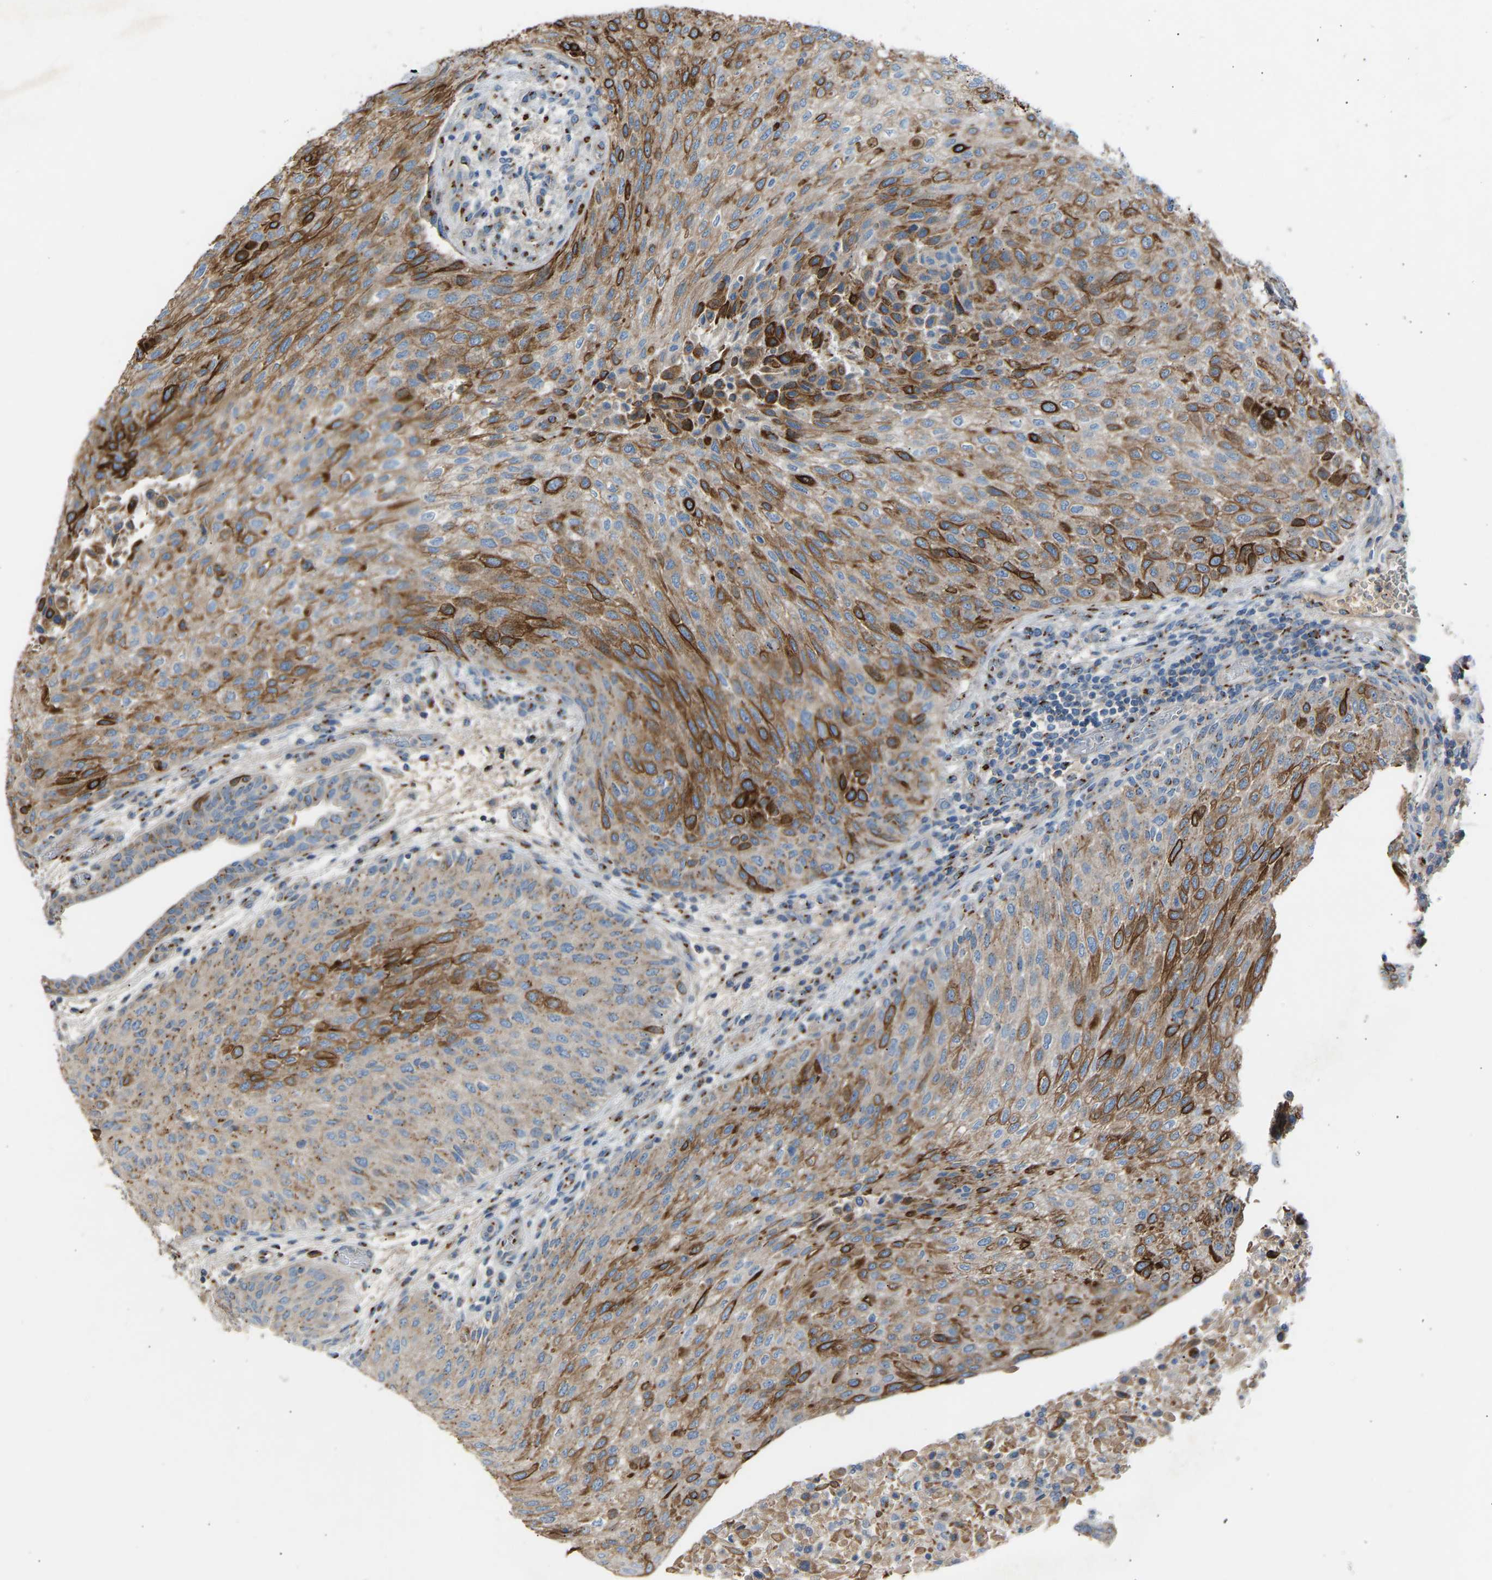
{"staining": {"intensity": "moderate", "quantity": ">75%", "location": "cytoplasmic/membranous"}, "tissue": "urothelial cancer", "cell_type": "Tumor cells", "image_type": "cancer", "snomed": [{"axis": "morphology", "description": "Urothelial carcinoma, Low grade"}, {"axis": "morphology", "description": "Urothelial carcinoma, High grade"}, {"axis": "topography", "description": "Urinary bladder"}], "caption": "This histopathology image demonstrates urothelial cancer stained with immunohistochemistry (IHC) to label a protein in brown. The cytoplasmic/membranous of tumor cells show moderate positivity for the protein. Nuclei are counter-stained blue.", "gene": "CYREN", "patient": {"sex": "male", "age": 35}}